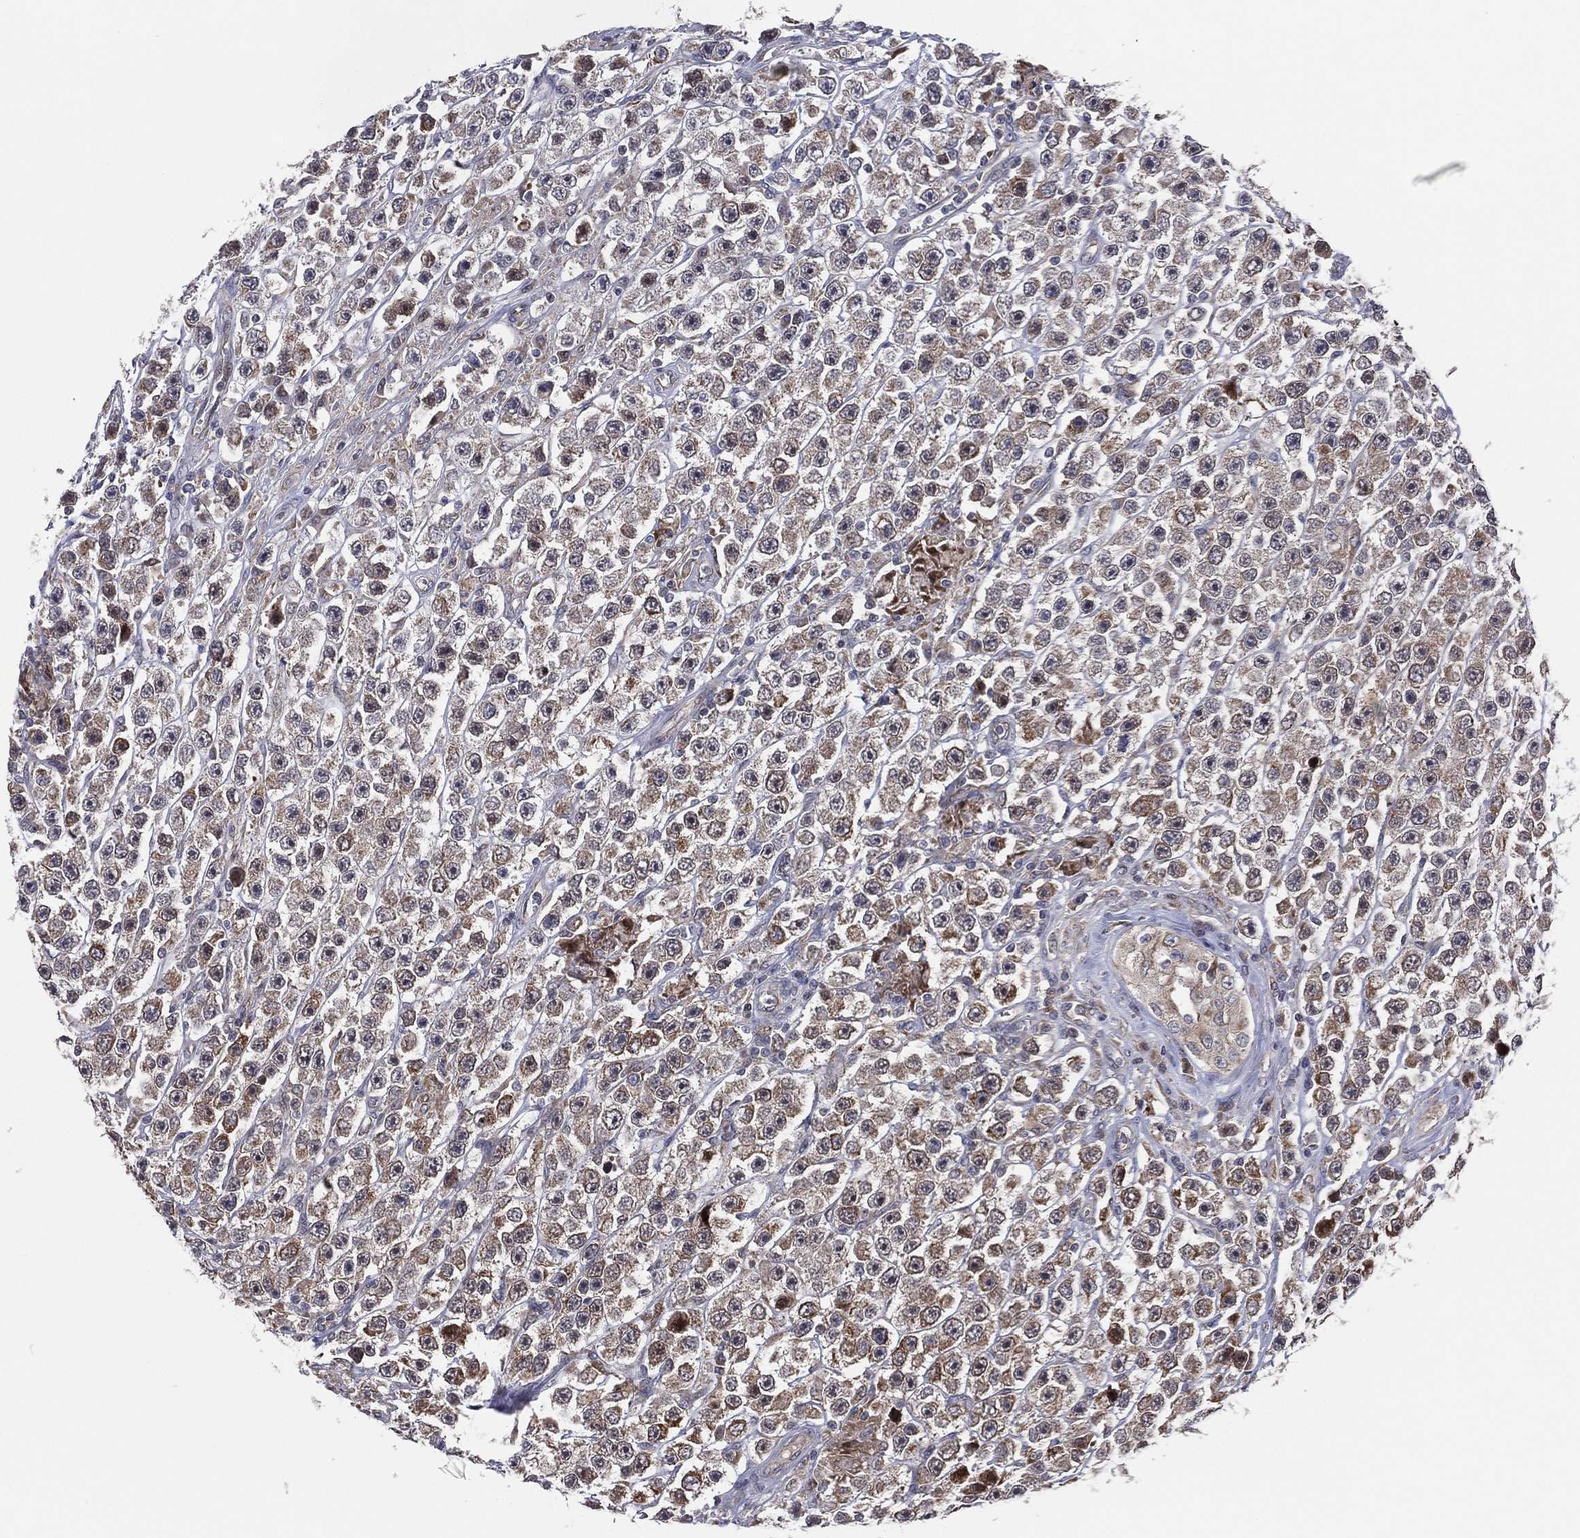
{"staining": {"intensity": "moderate", "quantity": "25%-75%", "location": "cytoplasmic/membranous"}, "tissue": "testis cancer", "cell_type": "Tumor cells", "image_type": "cancer", "snomed": [{"axis": "morphology", "description": "Seminoma, NOS"}, {"axis": "topography", "description": "Testis"}], "caption": "Immunohistochemistry (IHC) (DAB) staining of human testis seminoma demonstrates moderate cytoplasmic/membranous protein positivity in about 25%-75% of tumor cells.", "gene": "UTP14A", "patient": {"sex": "male", "age": 45}}